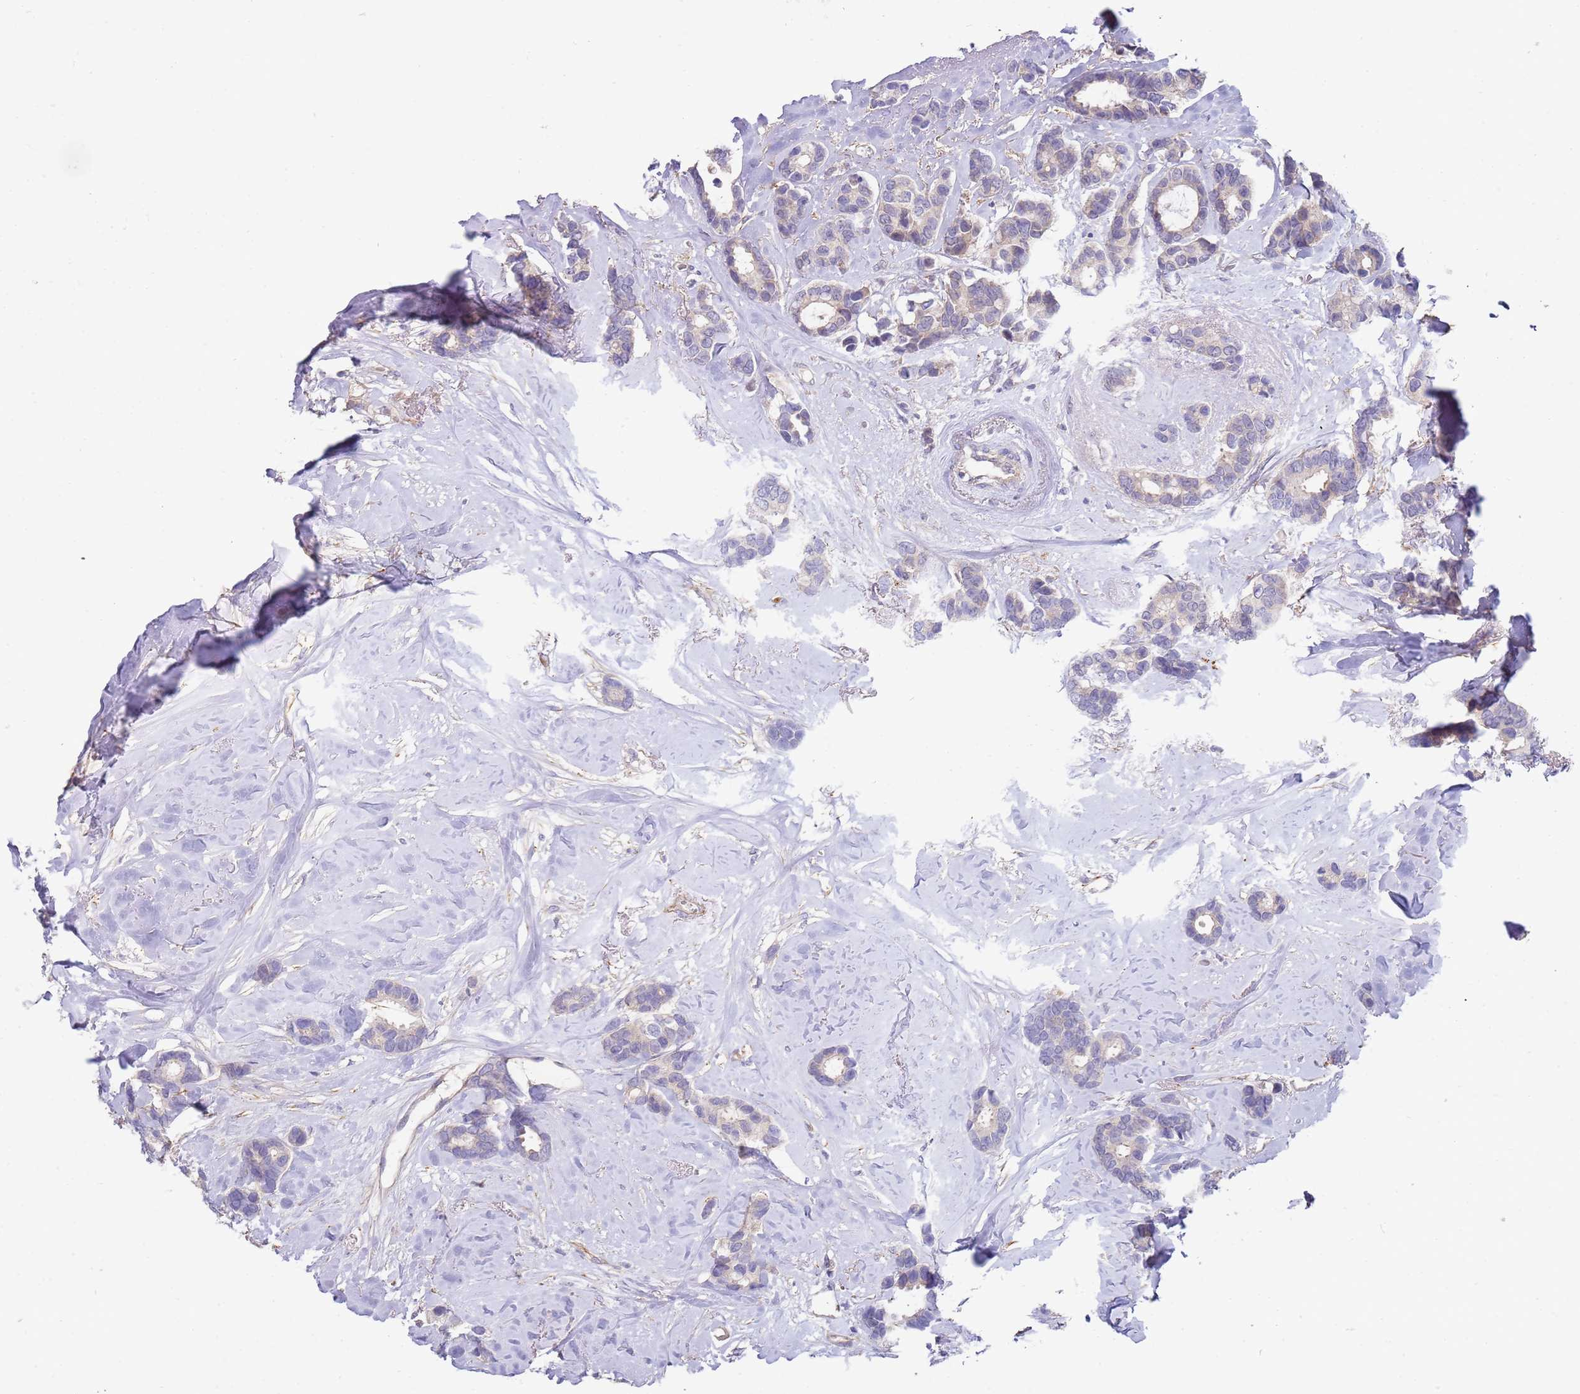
{"staining": {"intensity": "weak", "quantity": "25%-75%", "location": "cytoplasmic/membranous"}, "tissue": "breast cancer", "cell_type": "Tumor cells", "image_type": "cancer", "snomed": [{"axis": "morphology", "description": "Duct carcinoma"}, {"axis": "topography", "description": "Breast"}], "caption": "DAB immunohistochemical staining of breast cancer (invasive ductal carcinoma) displays weak cytoplasmic/membranous protein expression in approximately 25%-75% of tumor cells.", "gene": "STK25", "patient": {"sex": "female", "age": 87}}